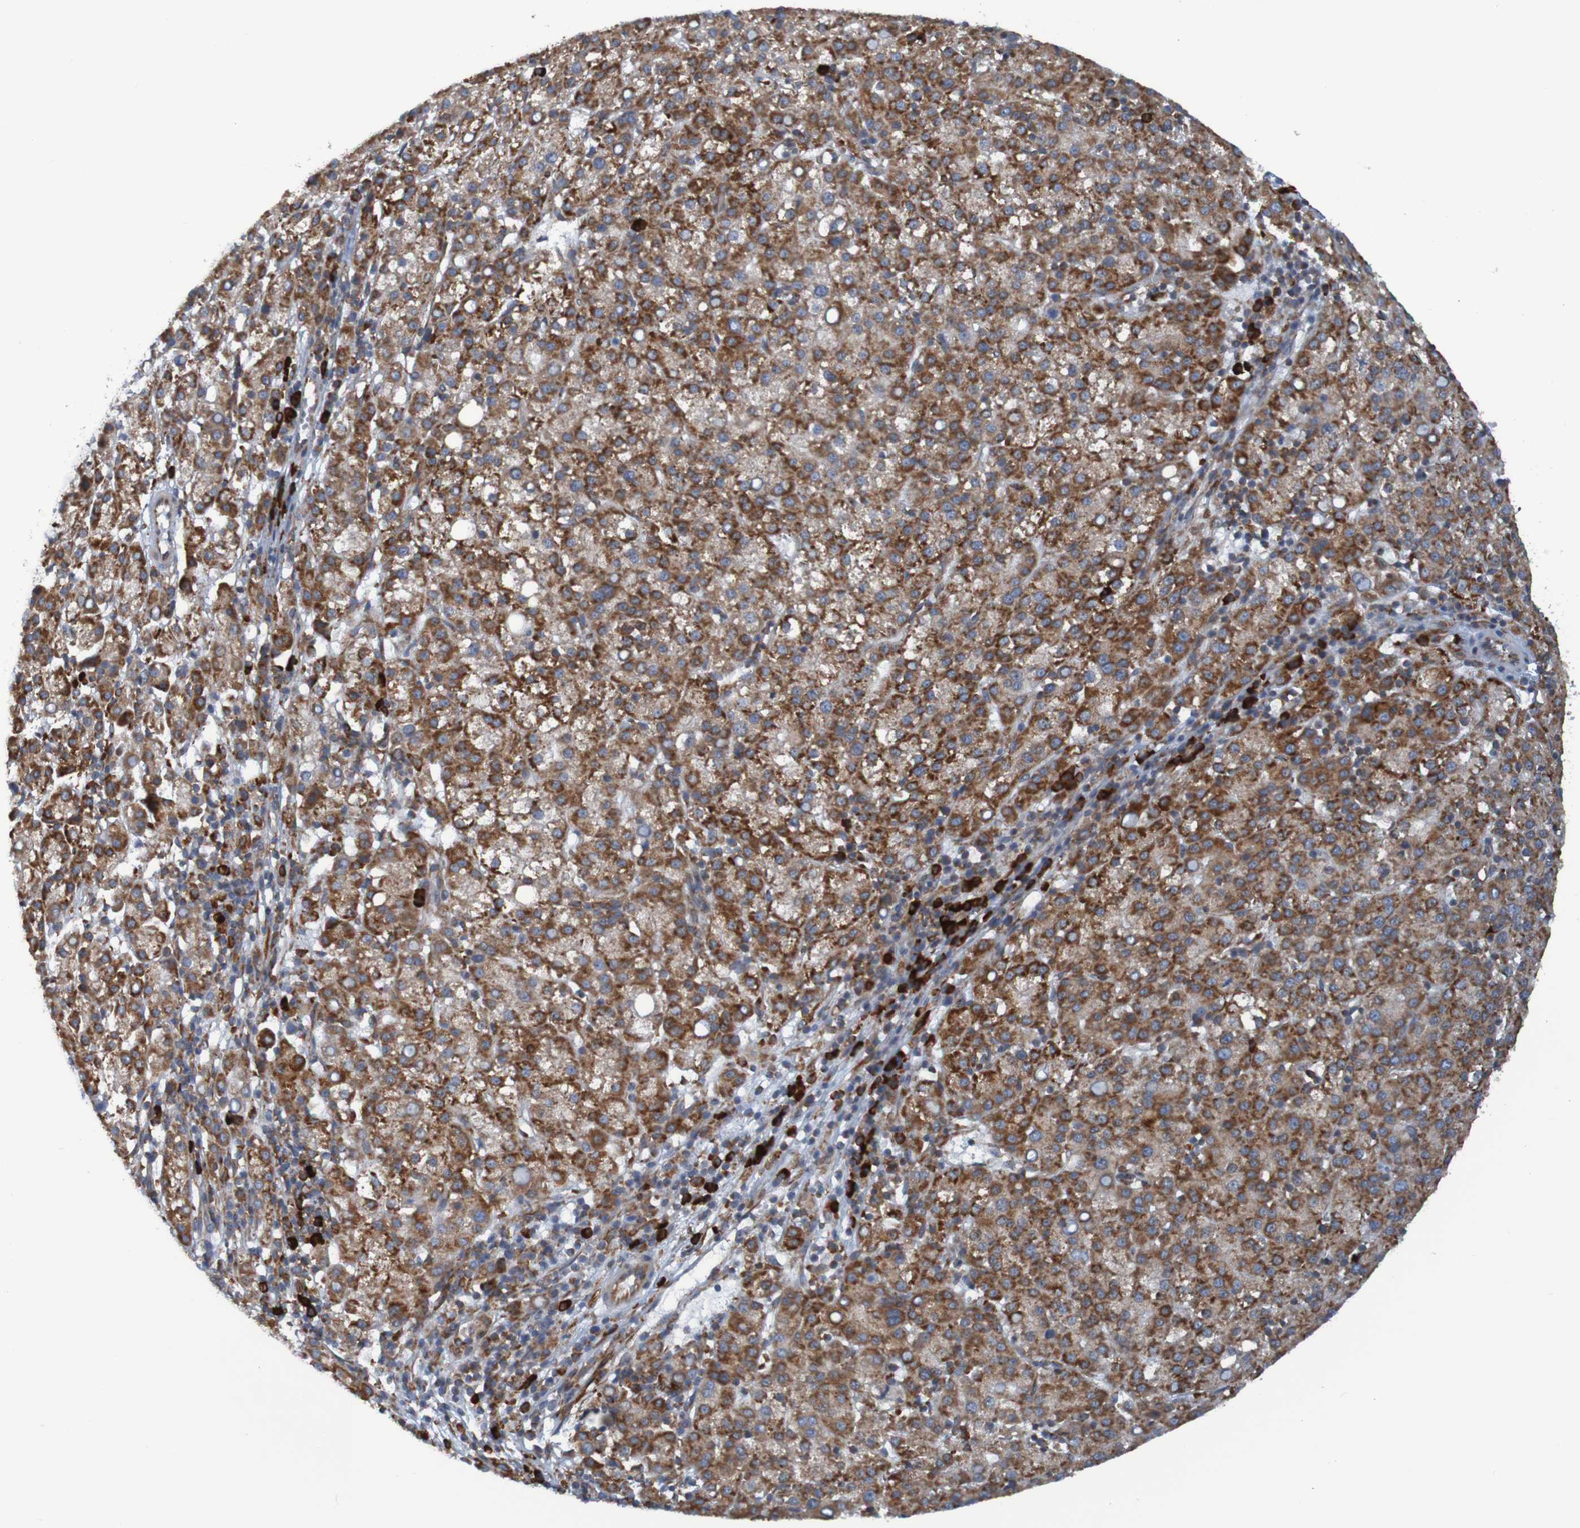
{"staining": {"intensity": "moderate", "quantity": ">75%", "location": "cytoplasmic/membranous"}, "tissue": "liver cancer", "cell_type": "Tumor cells", "image_type": "cancer", "snomed": [{"axis": "morphology", "description": "Carcinoma, Hepatocellular, NOS"}, {"axis": "topography", "description": "Liver"}], "caption": "The micrograph exhibits immunohistochemical staining of liver cancer. There is moderate cytoplasmic/membranous expression is seen in about >75% of tumor cells. (brown staining indicates protein expression, while blue staining denotes nuclei).", "gene": "SSR1", "patient": {"sex": "female", "age": 58}}